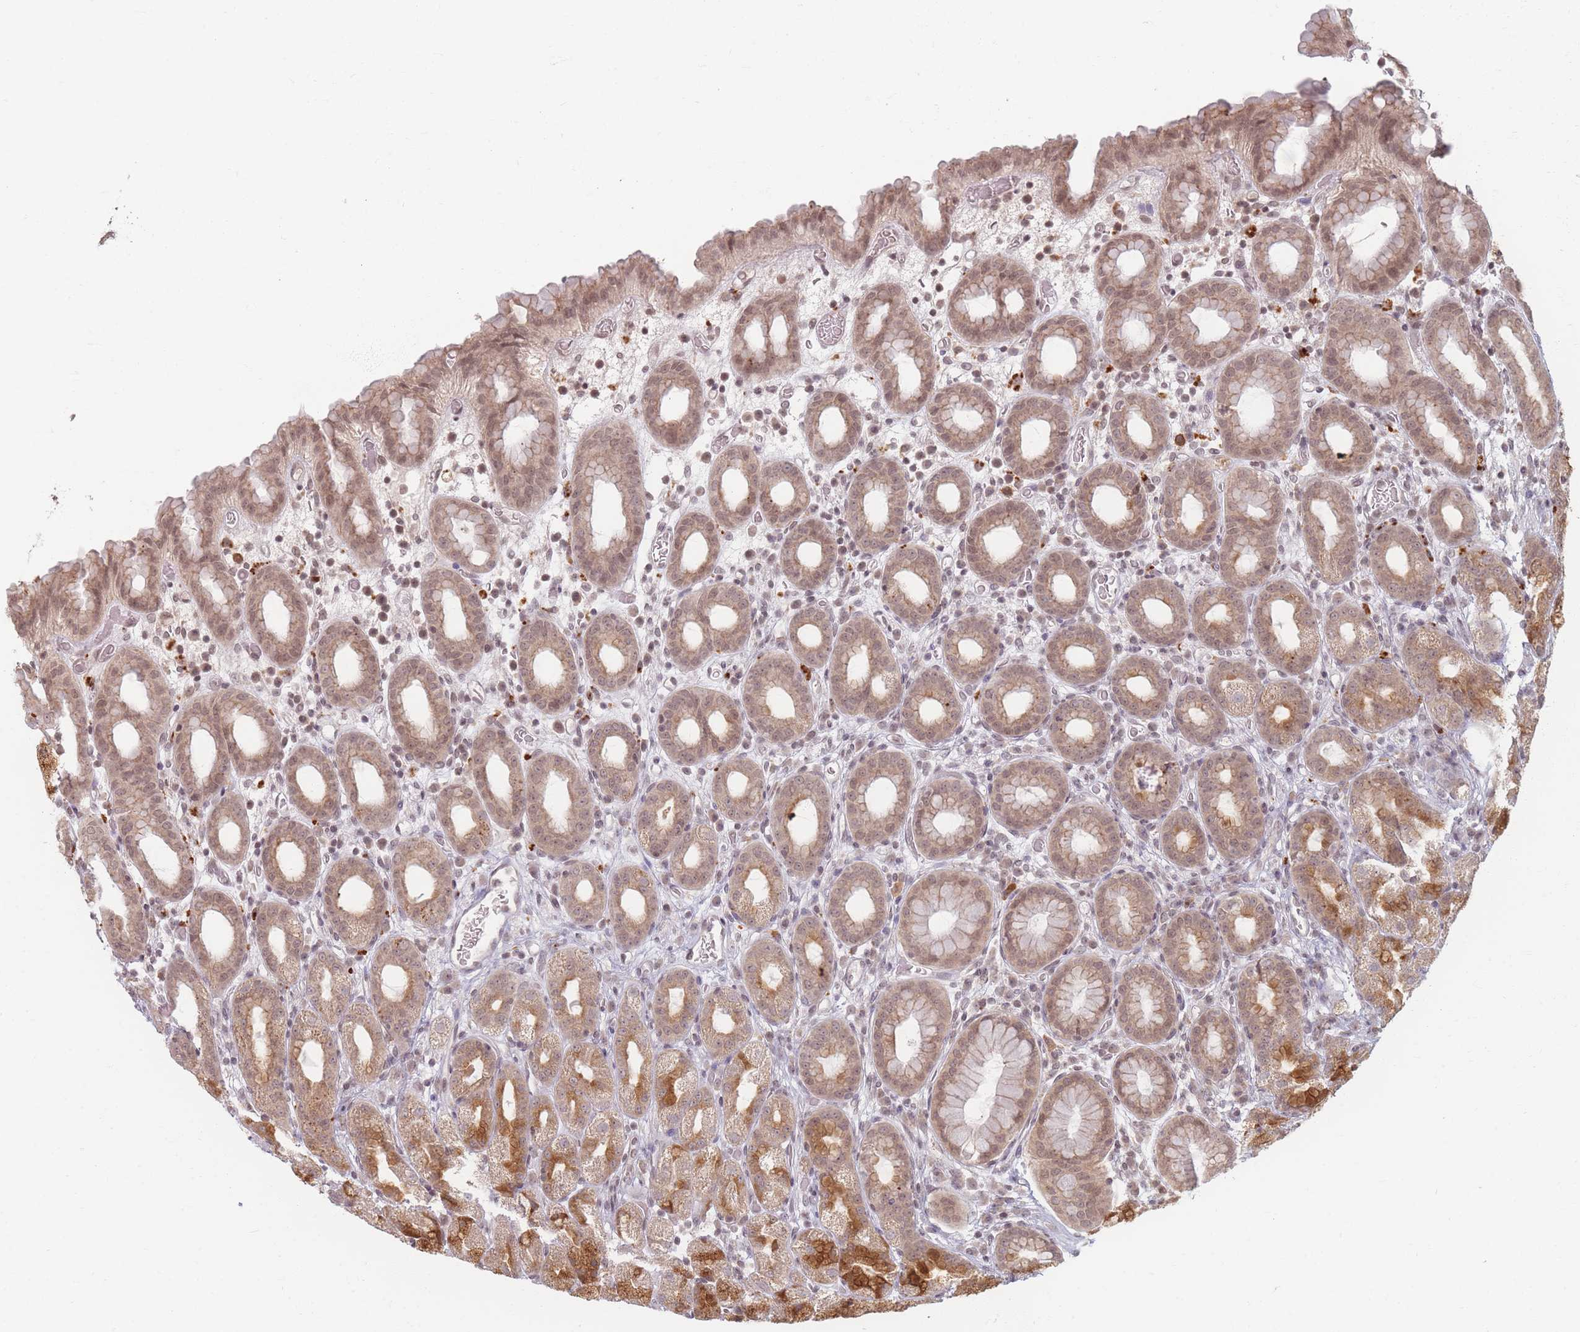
{"staining": {"intensity": "moderate", "quantity": ">75%", "location": "cytoplasmic/membranous,nuclear"}, "tissue": "stomach", "cell_type": "Glandular cells", "image_type": "normal", "snomed": [{"axis": "morphology", "description": "Normal tissue, NOS"}, {"axis": "topography", "description": "Stomach, upper"}, {"axis": "topography", "description": "Stomach, lower"}, {"axis": "topography", "description": "Small intestine"}], "caption": "Stomach stained for a protein displays moderate cytoplasmic/membranous,nuclear positivity in glandular cells. The staining was performed using DAB to visualize the protein expression in brown, while the nuclei were stained in blue with hematoxylin (Magnification: 20x).", "gene": "SPATA45", "patient": {"sex": "male", "age": 68}}